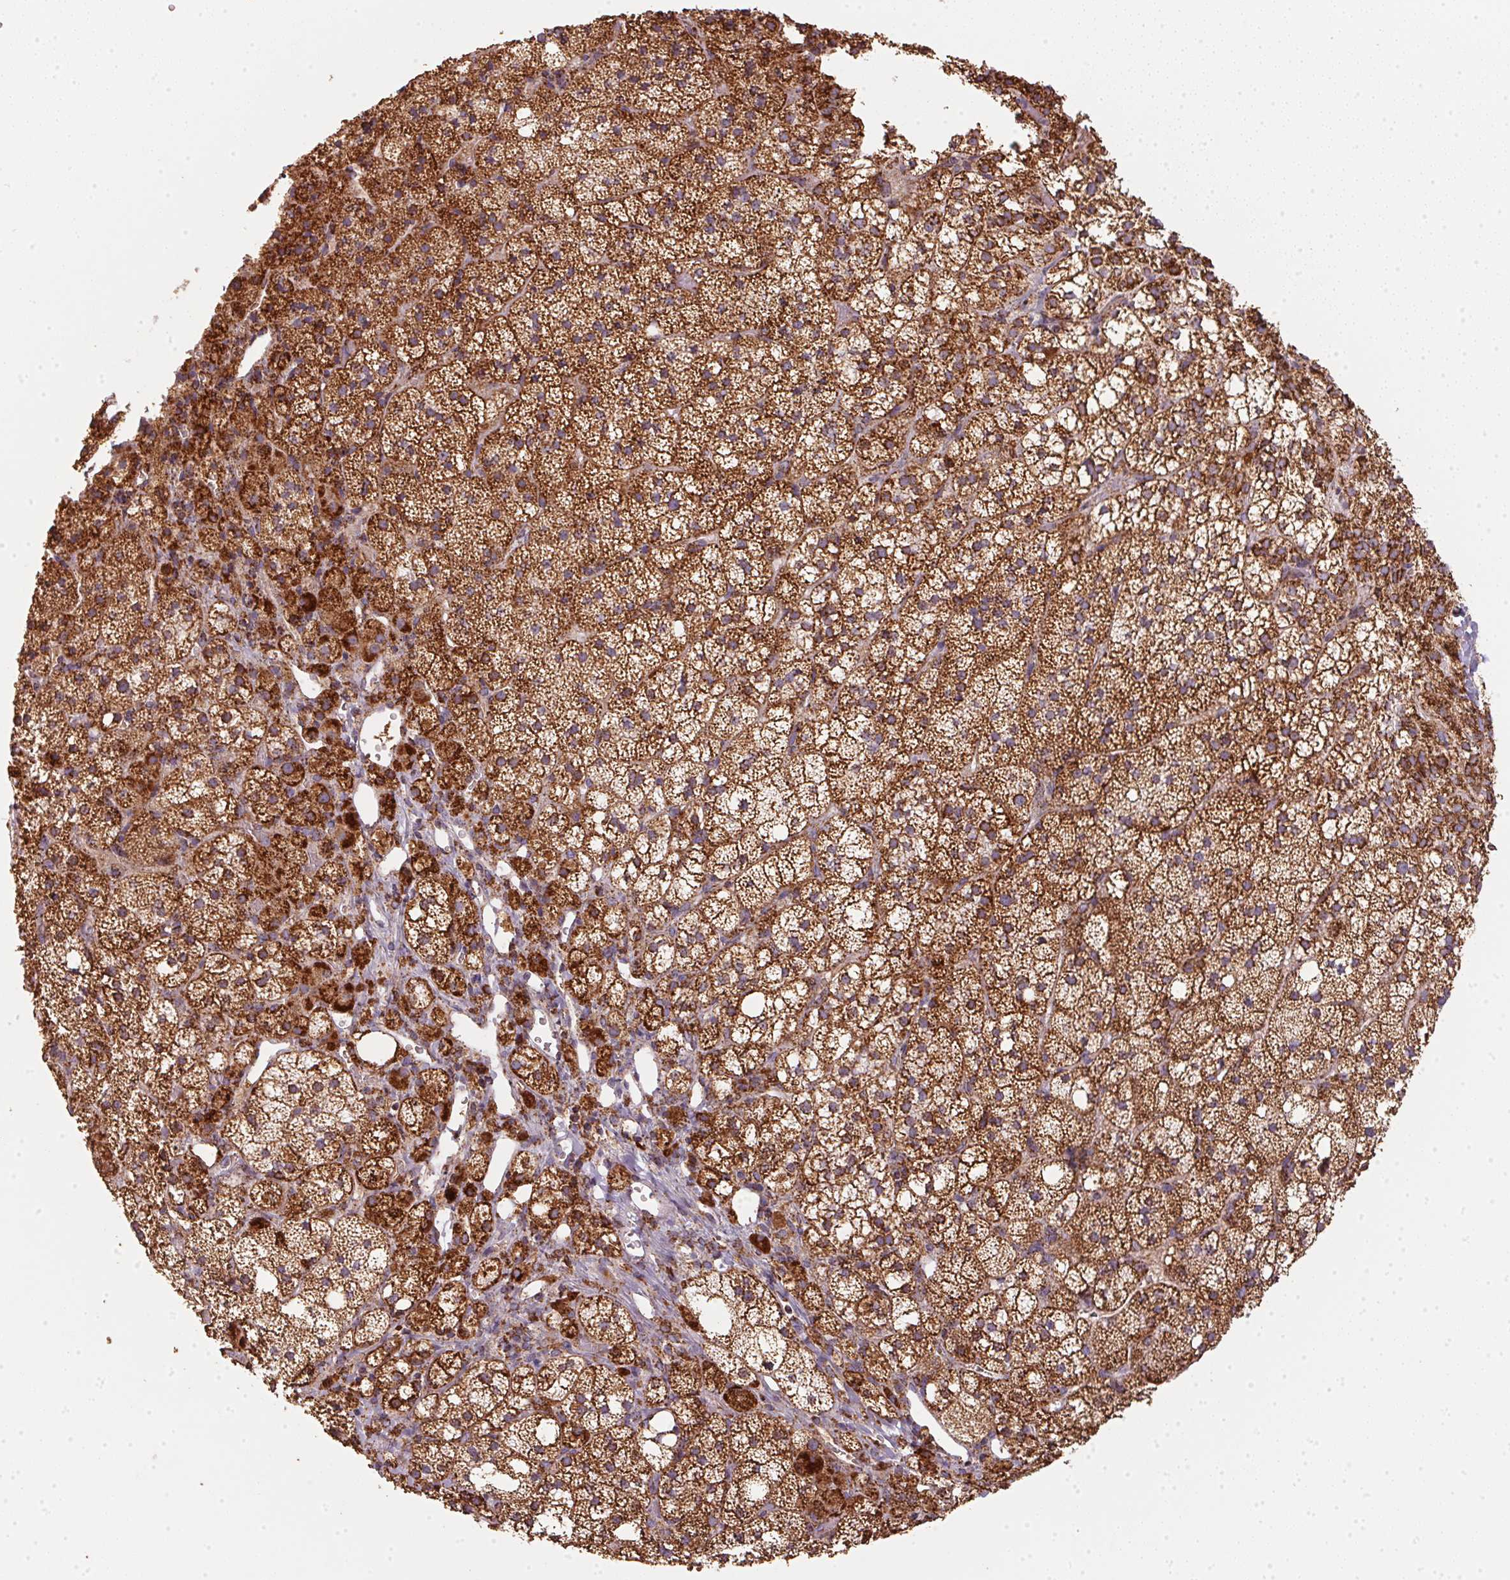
{"staining": {"intensity": "strong", "quantity": ">75%", "location": "cytoplasmic/membranous"}, "tissue": "adrenal gland", "cell_type": "Glandular cells", "image_type": "normal", "snomed": [{"axis": "morphology", "description": "Normal tissue, NOS"}, {"axis": "topography", "description": "Adrenal gland"}], "caption": "Brown immunohistochemical staining in unremarkable adrenal gland shows strong cytoplasmic/membranous positivity in approximately >75% of glandular cells. The staining is performed using DAB brown chromogen to label protein expression. The nuclei are counter-stained blue using hematoxylin.", "gene": "NDUFS2", "patient": {"sex": "male", "age": 53}}